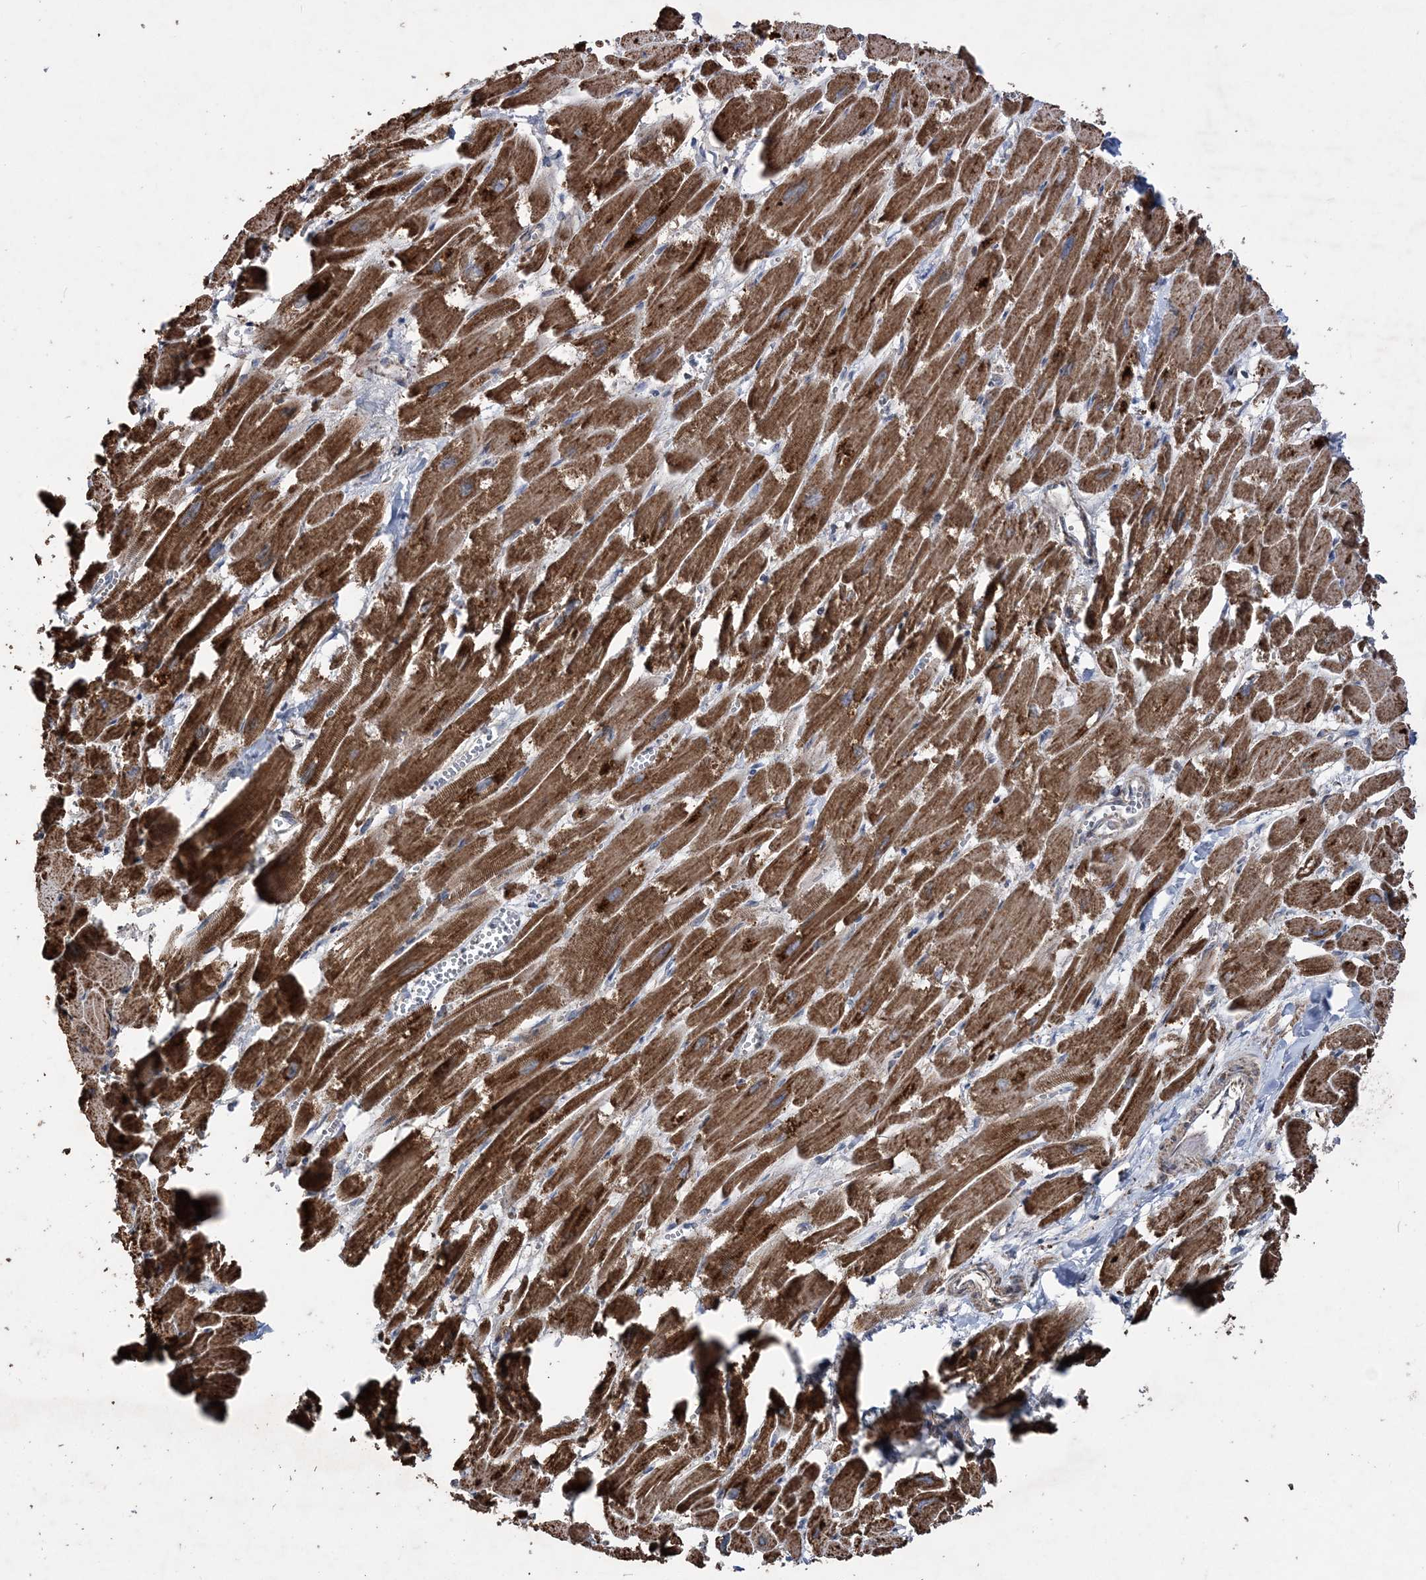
{"staining": {"intensity": "strong", "quantity": ">75%", "location": "cytoplasmic/membranous"}, "tissue": "heart muscle", "cell_type": "Cardiomyocytes", "image_type": "normal", "snomed": [{"axis": "morphology", "description": "Normal tissue, NOS"}, {"axis": "topography", "description": "Heart"}], "caption": "High-magnification brightfield microscopy of benign heart muscle stained with DAB (3,3'-diaminobenzidine) (brown) and counterstained with hematoxylin (blue). cardiomyocytes exhibit strong cytoplasmic/membranous positivity is seen in approximately>75% of cells. The protein of interest is stained brown, and the nuclei are stained in blue (DAB IHC with brightfield microscopy, high magnification).", "gene": "POC5", "patient": {"sex": "male", "age": 54}}